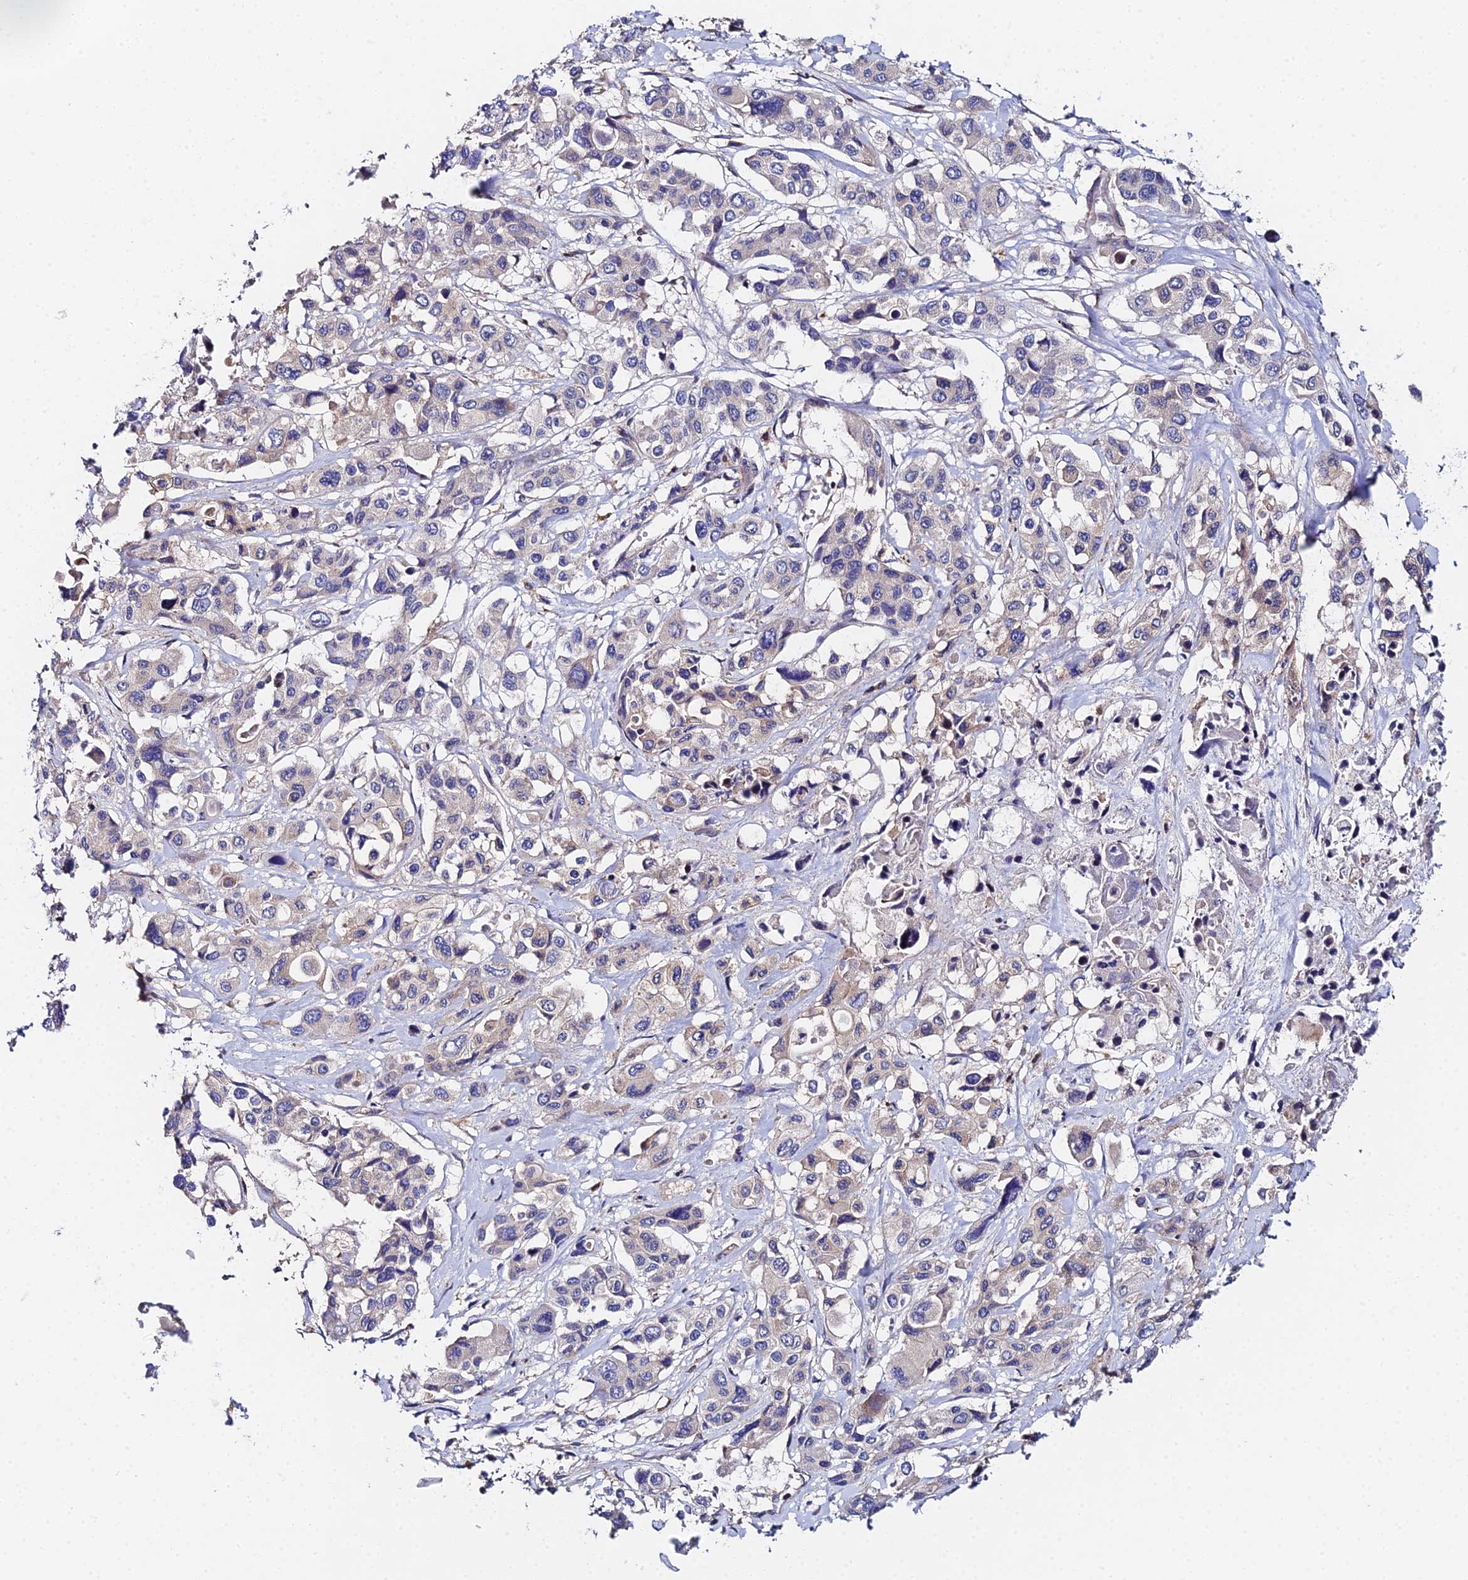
{"staining": {"intensity": "negative", "quantity": "none", "location": "none"}, "tissue": "pancreatic cancer", "cell_type": "Tumor cells", "image_type": "cancer", "snomed": [{"axis": "morphology", "description": "Adenocarcinoma, NOS"}, {"axis": "topography", "description": "Pancreas"}], "caption": "Tumor cells show no significant positivity in adenocarcinoma (pancreatic).", "gene": "GNG5B", "patient": {"sex": "male", "age": 92}}